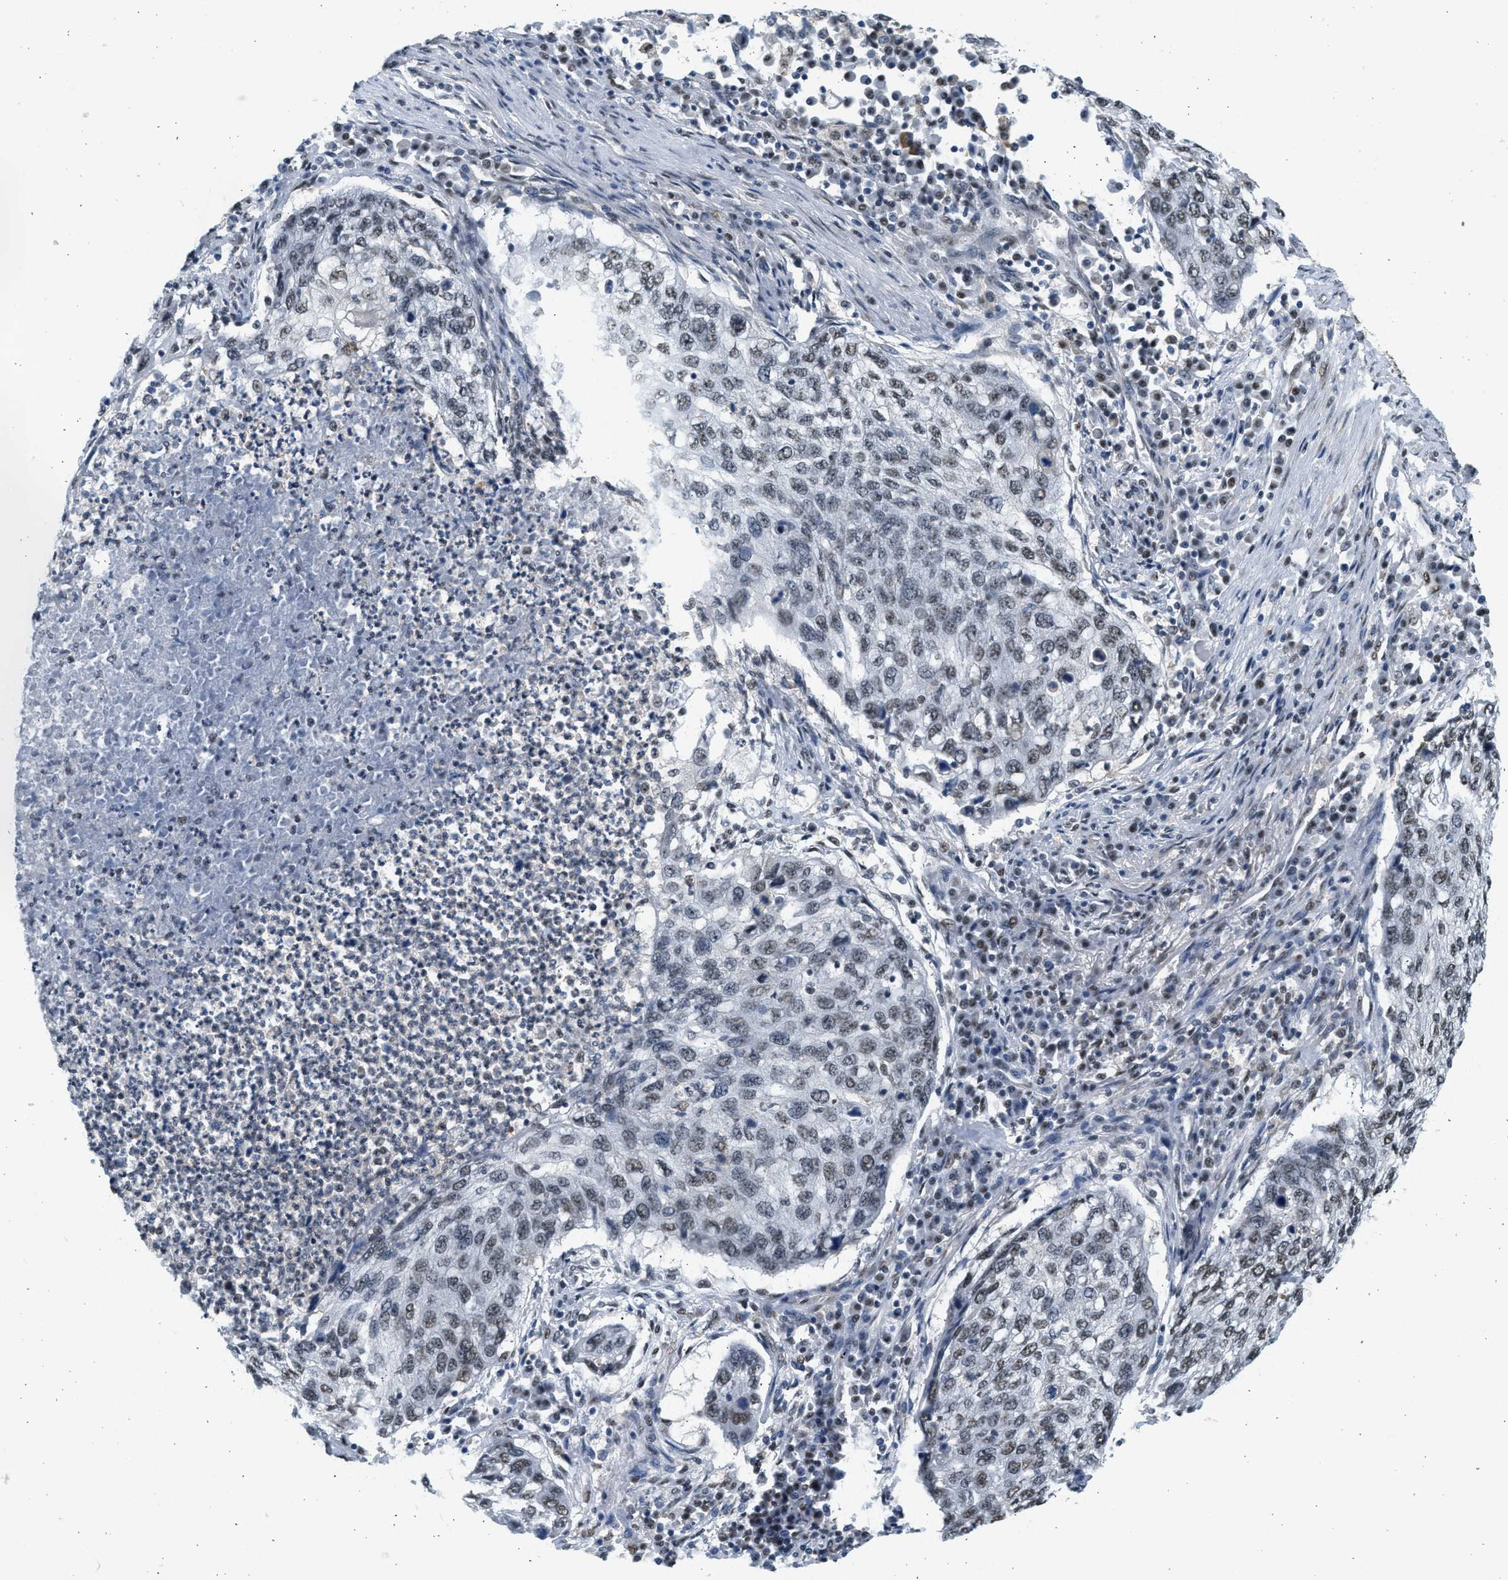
{"staining": {"intensity": "weak", "quantity": "<25%", "location": "nuclear"}, "tissue": "lung cancer", "cell_type": "Tumor cells", "image_type": "cancer", "snomed": [{"axis": "morphology", "description": "Squamous cell carcinoma, NOS"}, {"axis": "topography", "description": "Lung"}], "caption": "Lung cancer (squamous cell carcinoma) stained for a protein using immunohistochemistry demonstrates no expression tumor cells.", "gene": "HIPK1", "patient": {"sex": "female", "age": 63}}